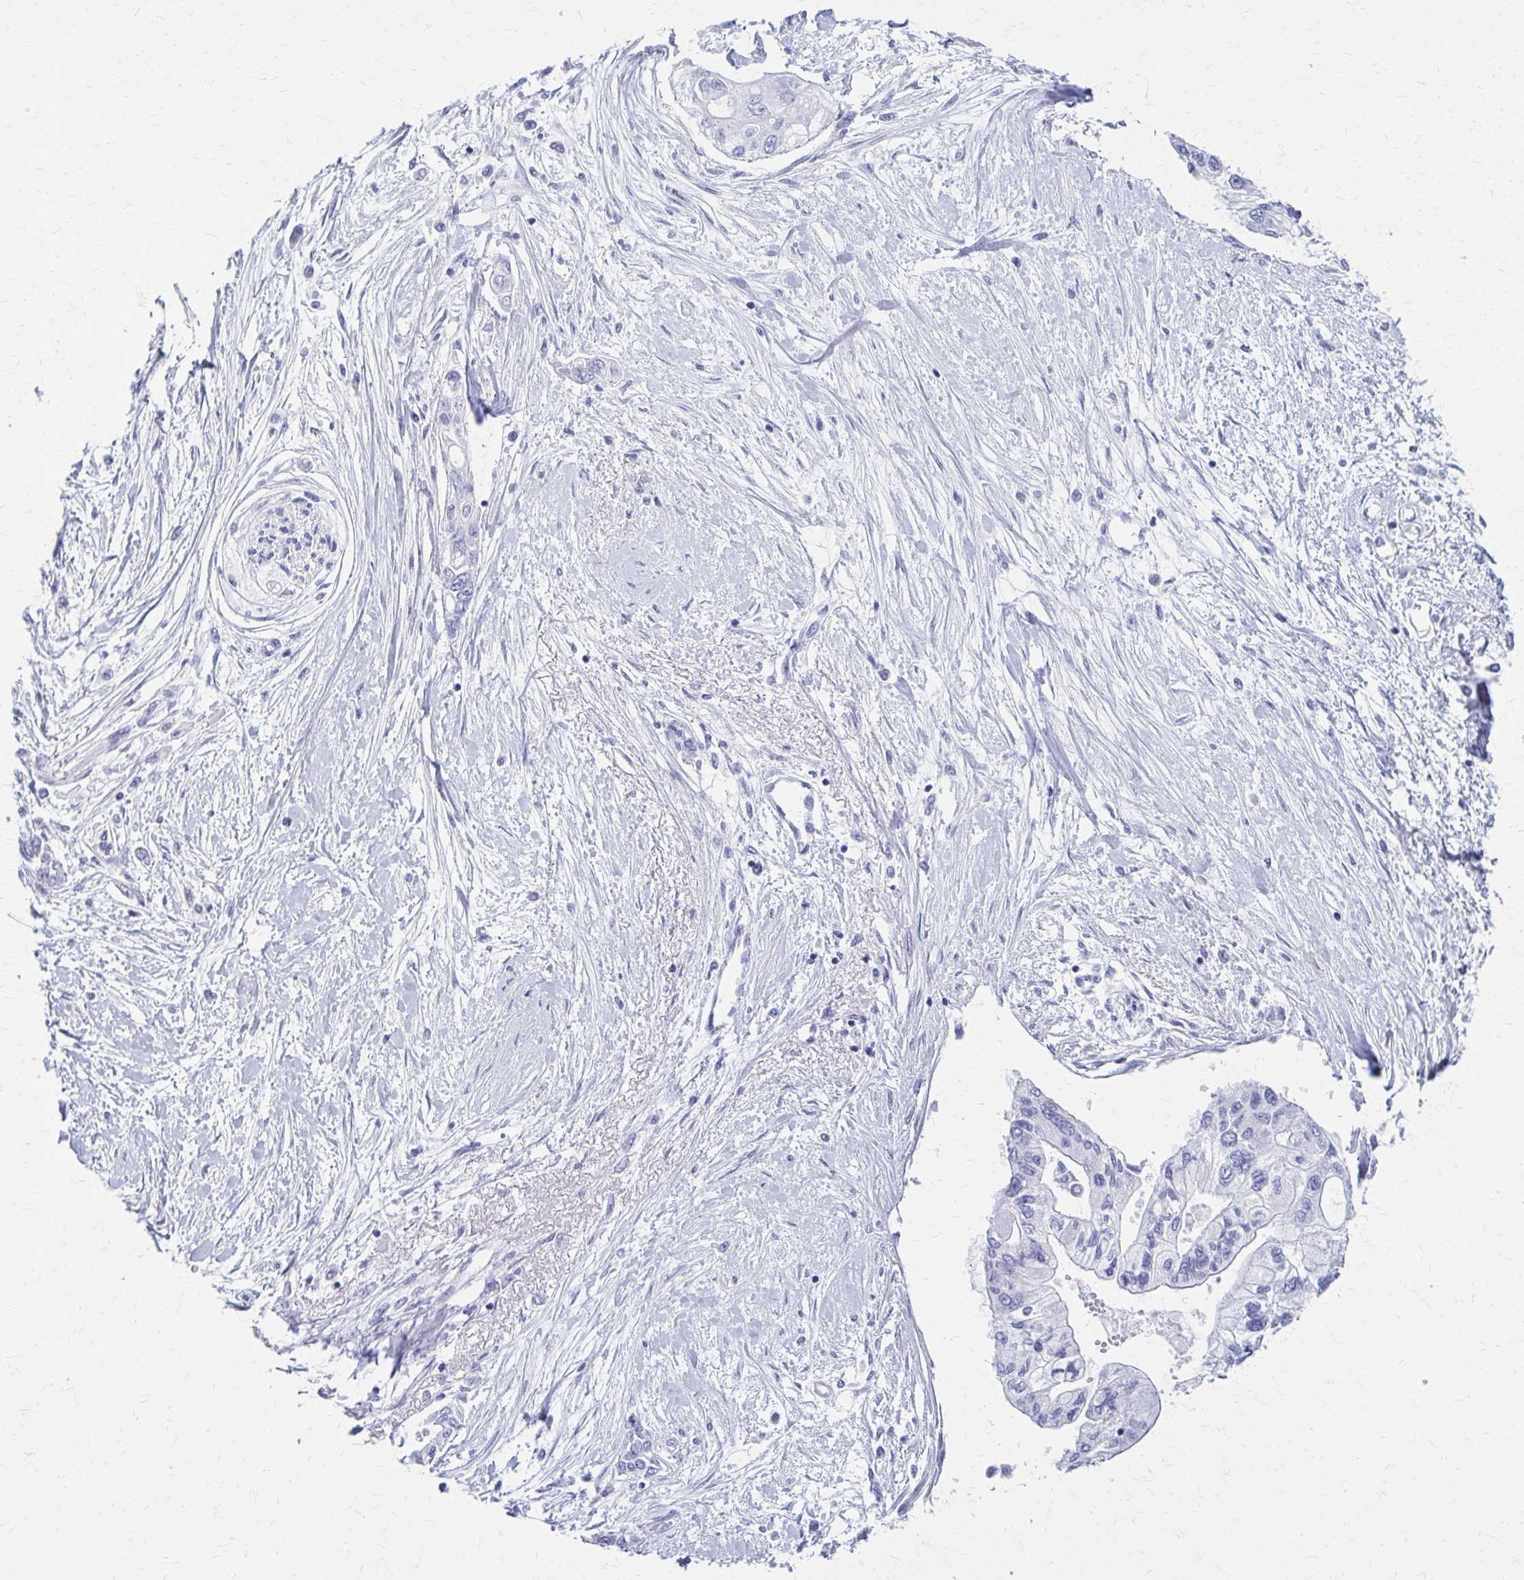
{"staining": {"intensity": "negative", "quantity": "none", "location": "none"}, "tissue": "pancreatic cancer", "cell_type": "Tumor cells", "image_type": "cancer", "snomed": [{"axis": "morphology", "description": "Adenocarcinoma, NOS"}, {"axis": "topography", "description": "Pancreas"}], "caption": "High magnification brightfield microscopy of pancreatic adenocarcinoma stained with DAB (brown) and counterstained with hematoxylin (blue): tumor cells show no significant staining.", "gene": "CELF5", "patient": {"sex": "female", "age": 77}}